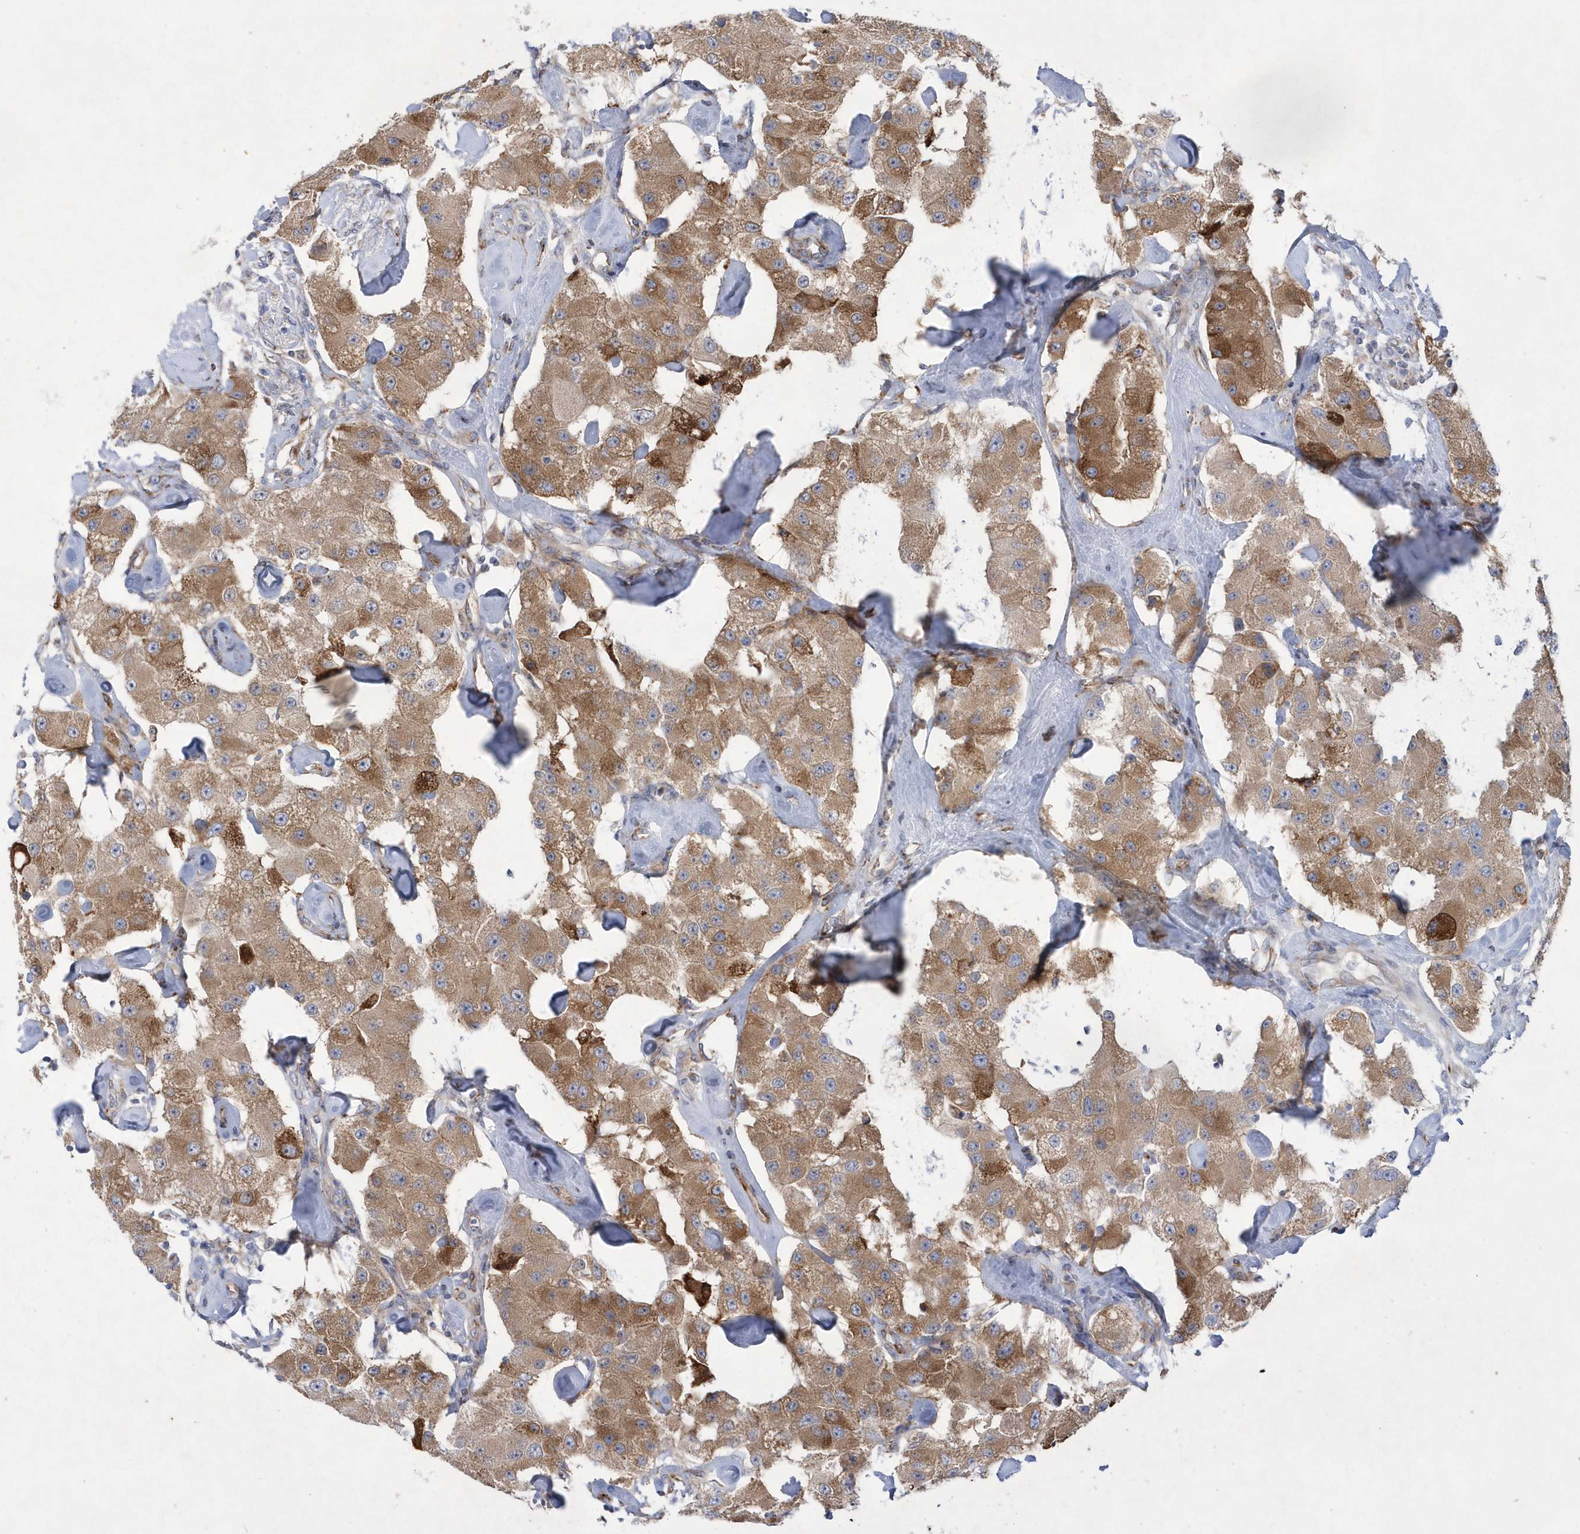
{"staining": {"intensity": "moderate", "quantity": ">75%", "location": "cytoplasmic/membranous"}, "tissue": "carcinoid", "cell_type": "Tumor cells", "image_type": "cancer", "snomed": [{"axis": "morphology", "description": "Carcinoid, malignant, NOS"}, {"axis": "topography", "description": "Pancreas"}], "caption": "A high-resolution image shows IHC staining of carcinoid, which displays moderate cytoplasmic/membranous expression in approximately >75% of tumor cells.", "gene": "MED31", "patient": {"sex": "male", "age": 41}}